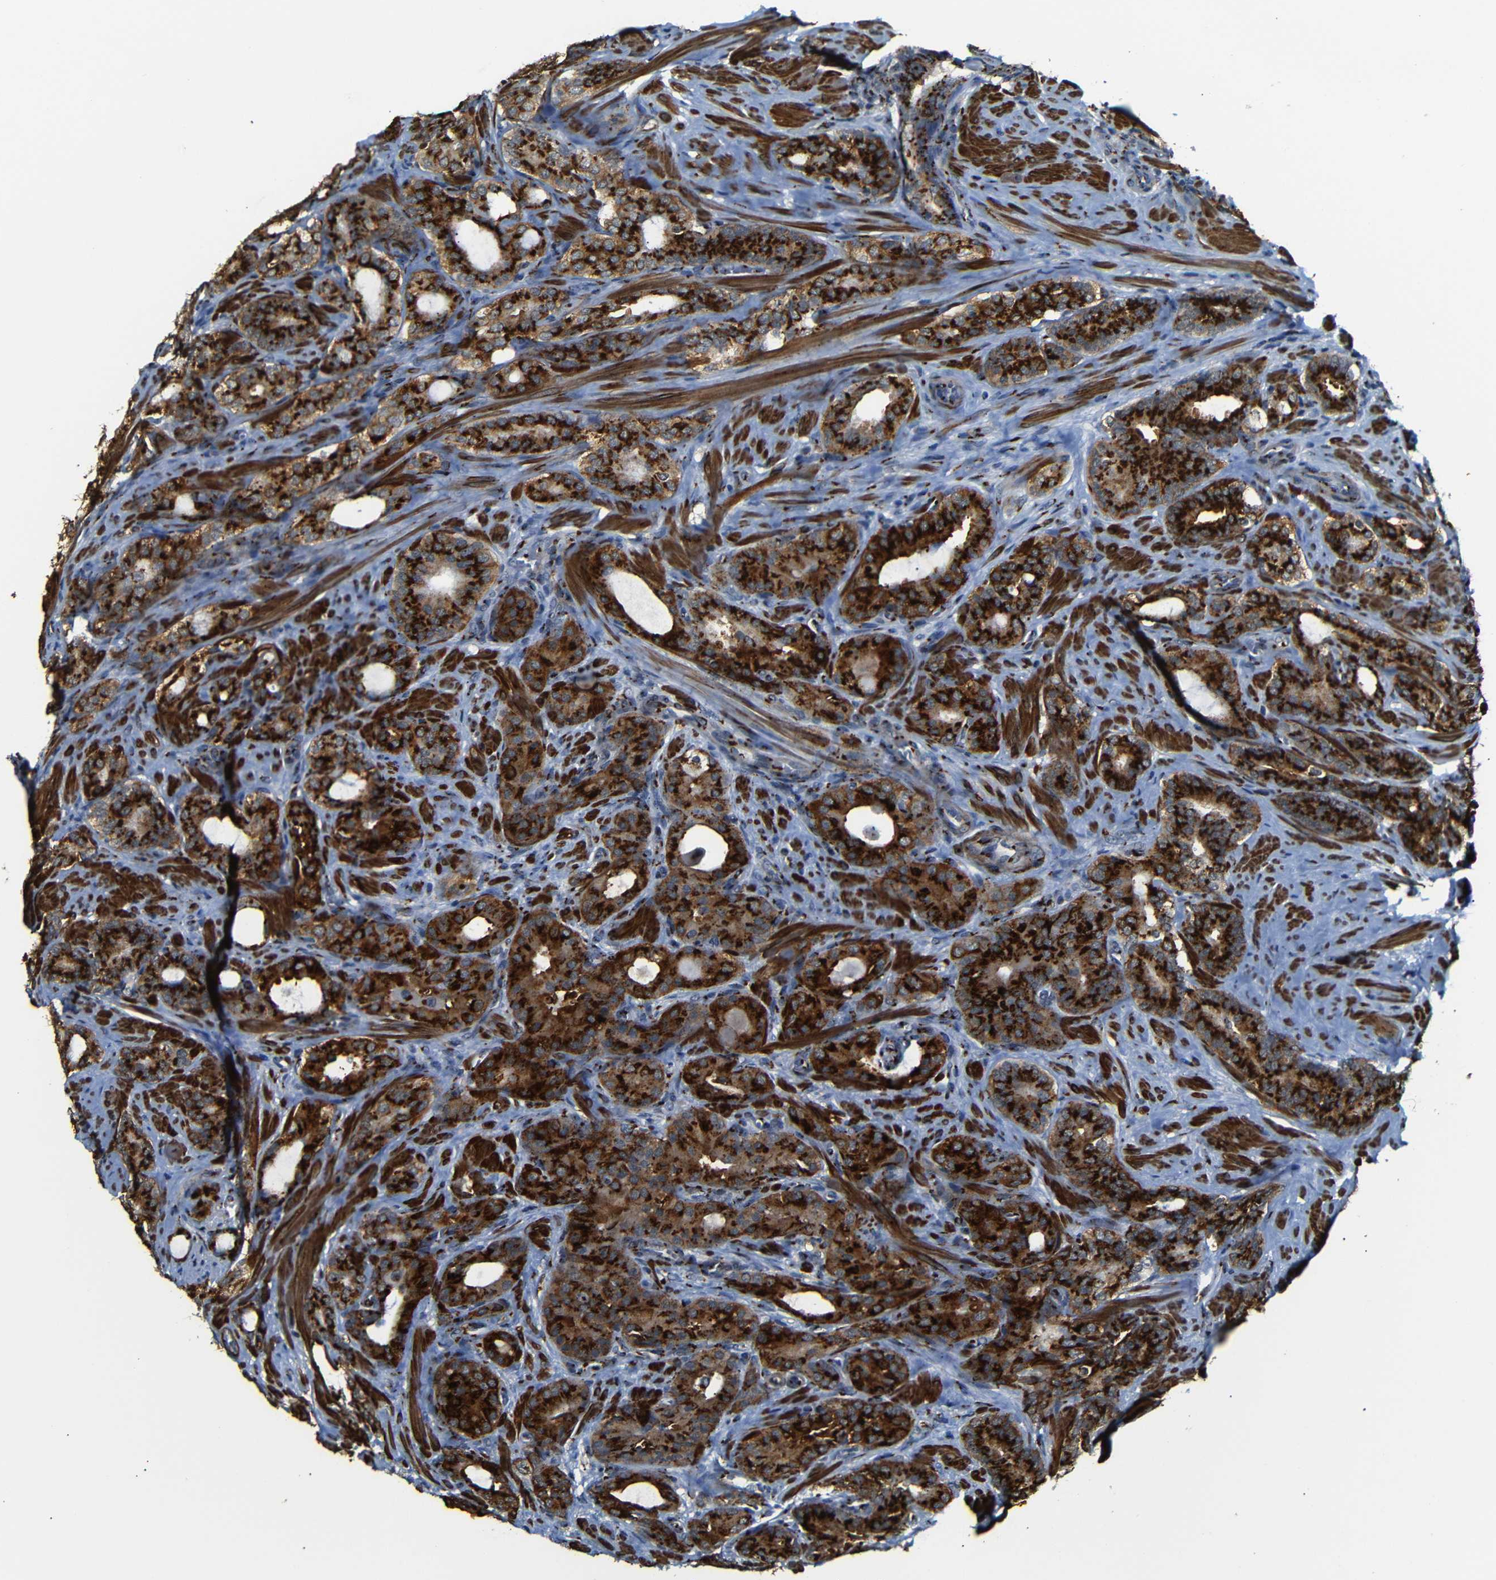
{"staining": {"intensity": "strong", "quantity": ">75%", "location": "cytoplasmic/membranous"}, "tissue": "prostate cancer", "cell_type": "Tumor cells", "image_type": "cancer", "snomed": [{"axis": "morphology", "description": "Adenocarcinoma, Low grade"}, {"axis": "topography", "description": "Prostate"}], "caption": "Immunohistochemical staining of human prostate cancer (adenocarcinoma (low-grade)) shows high levels of strong cytoplasmic/membranous protein expression in about >75% of tumor cells.", "gene": "TGOLN2", "patient": {"sex": "male", "age": 63}}